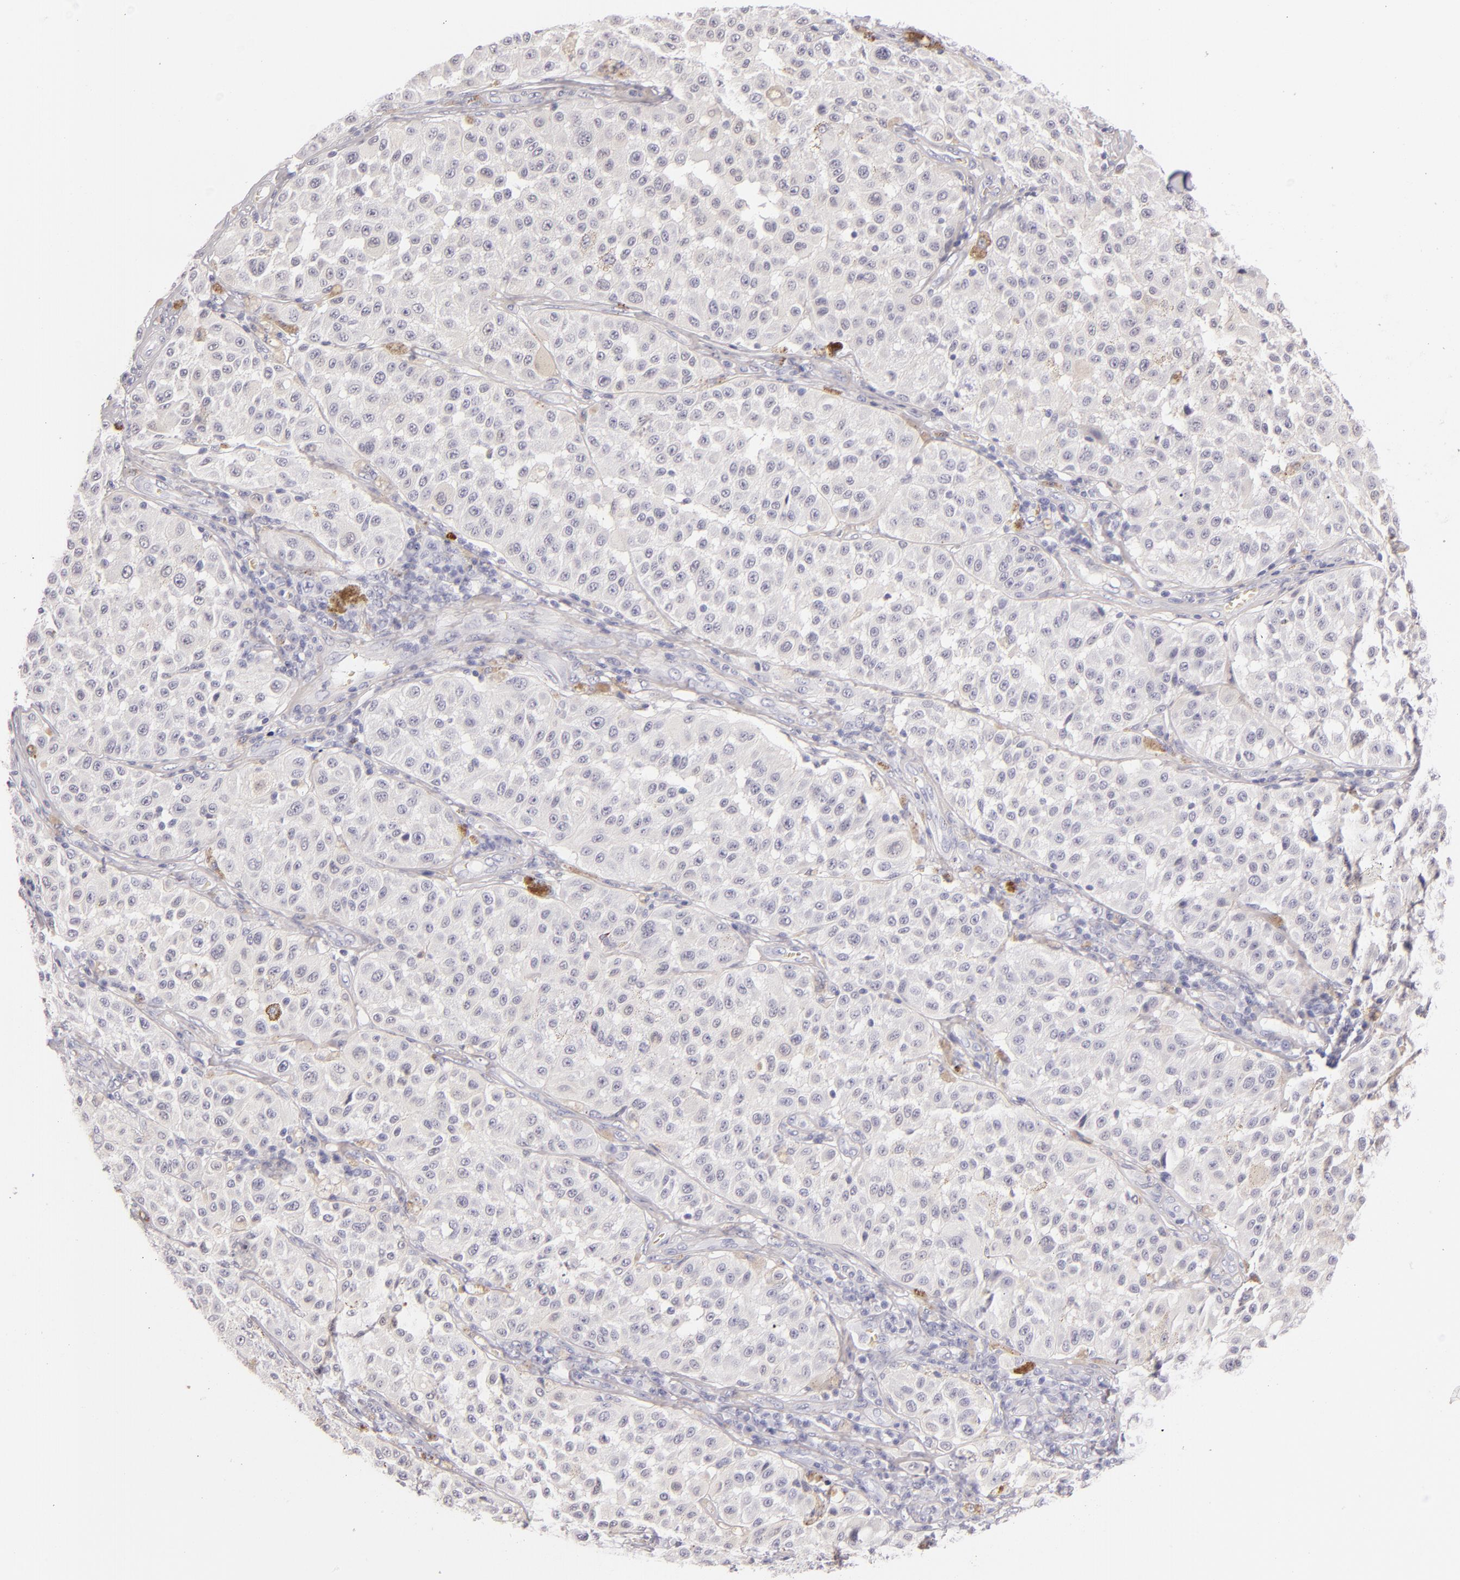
{"staining": {"intensity": "negative", "quantity": "none", "location": "none"}, "tissue": "melanoma", "cell_type": "Tumor cells", "image_type": "cancer", "snomed": [{"axis": "morphology", "description": "Malignant melanoma, NOS"}, {"axis": "topography", "description": "Skin"}], "caption": "Human malignant melanoma stained for a protein using immunohistochemistry (IHC) shows no staining in tumor cells.", "gene": "TPSD1", "patient": {"sex": "female", "age": 64}}